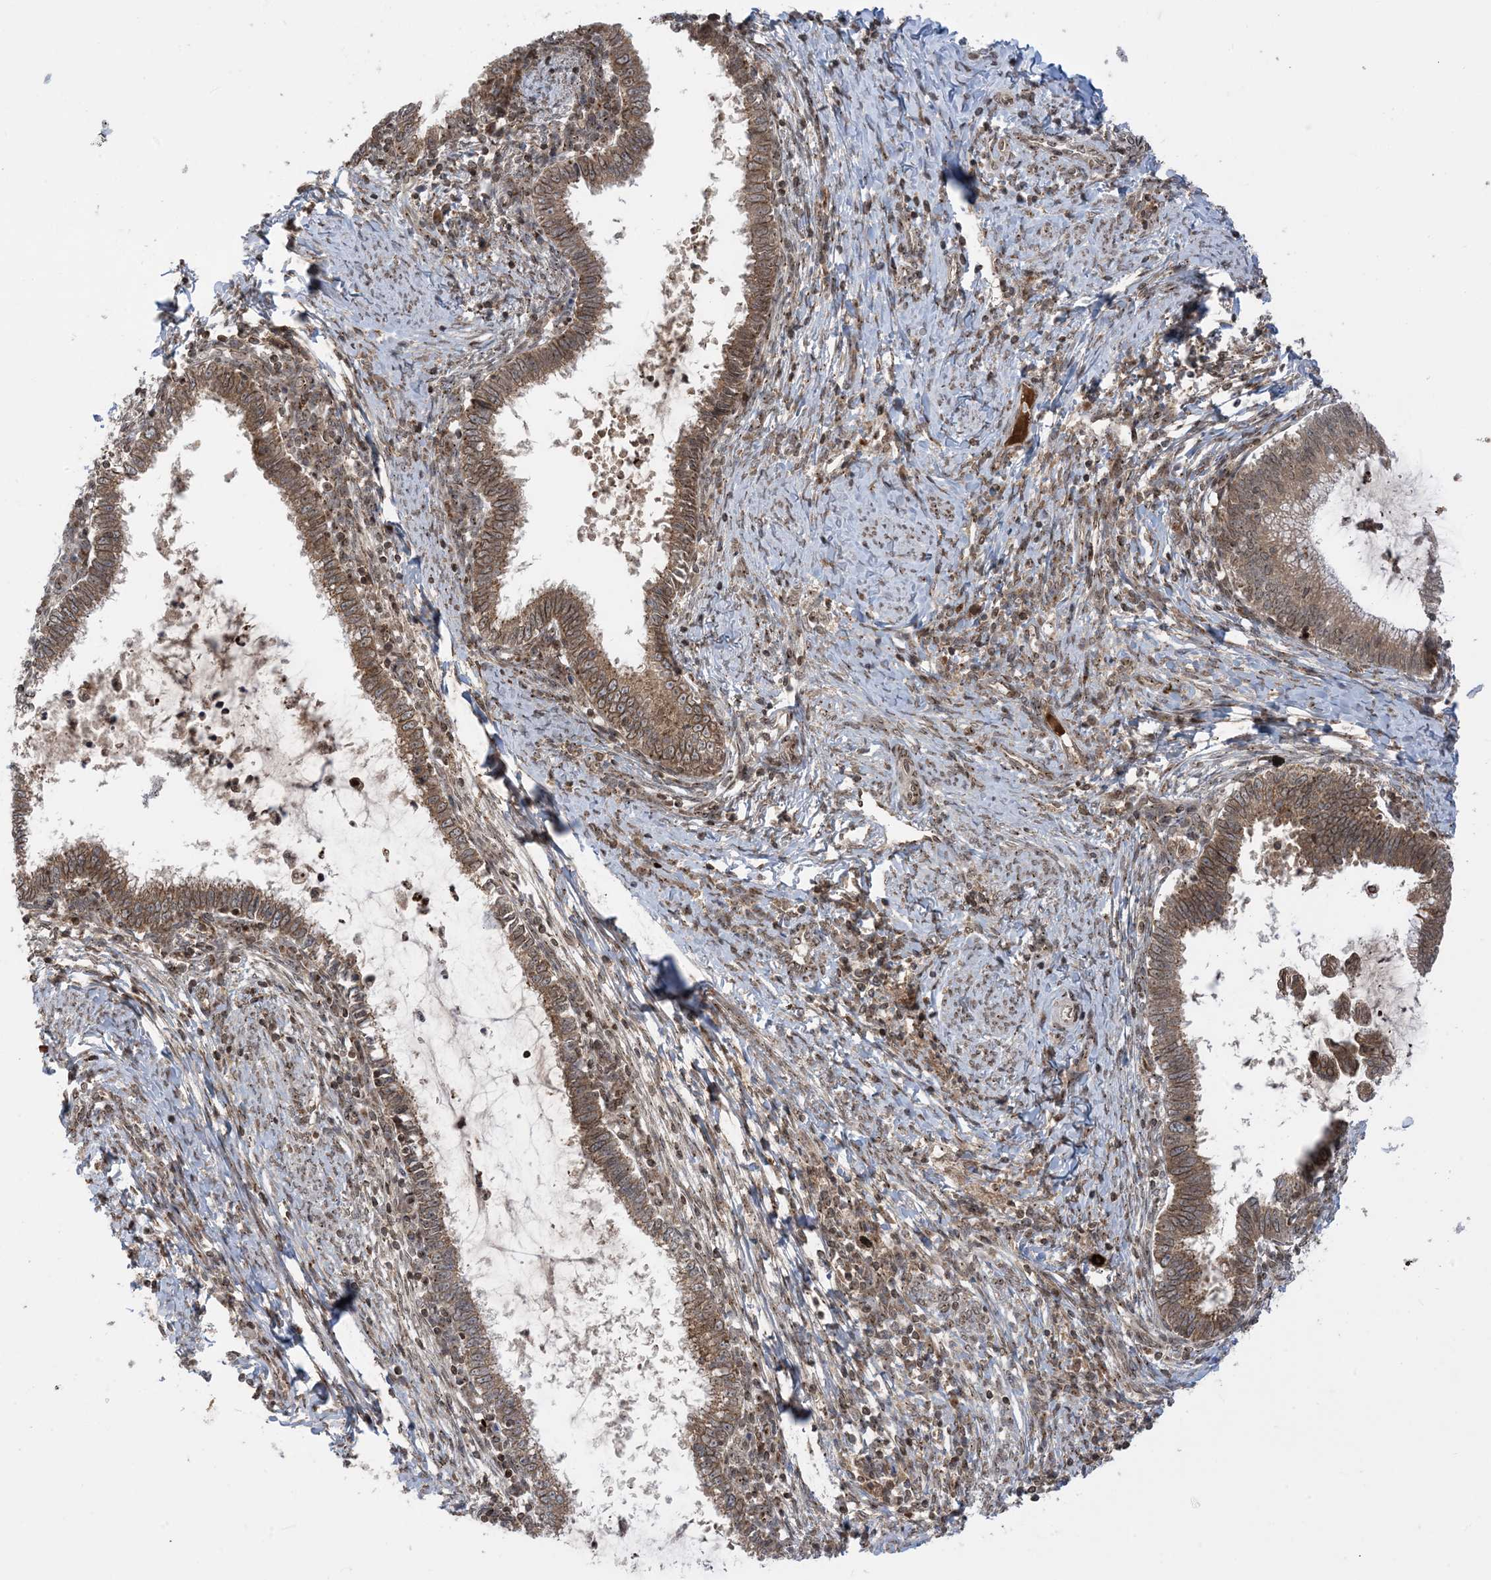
{"staining": {"intensity": "moderate", "quantity": ">75%", "location": "cytoplasmic/membranous"}, "tissue": "cervical cancer", "cell_type": "Tumor cells", "image_type": "cancer", "snomed": [{"axis": "morphology", "description": "Adenocarcinoma, NOS"}, {"axis": "topography", "description": "Cervix"}], "caption": "Cervical cancer stained with DAB immunohistochemistry reveals medium levels of moderate cytoplasmic/membranous staining in about >75% of tumor cells.", "gene": "CASP4", "patient": {"sex": "female", "age": 36}}